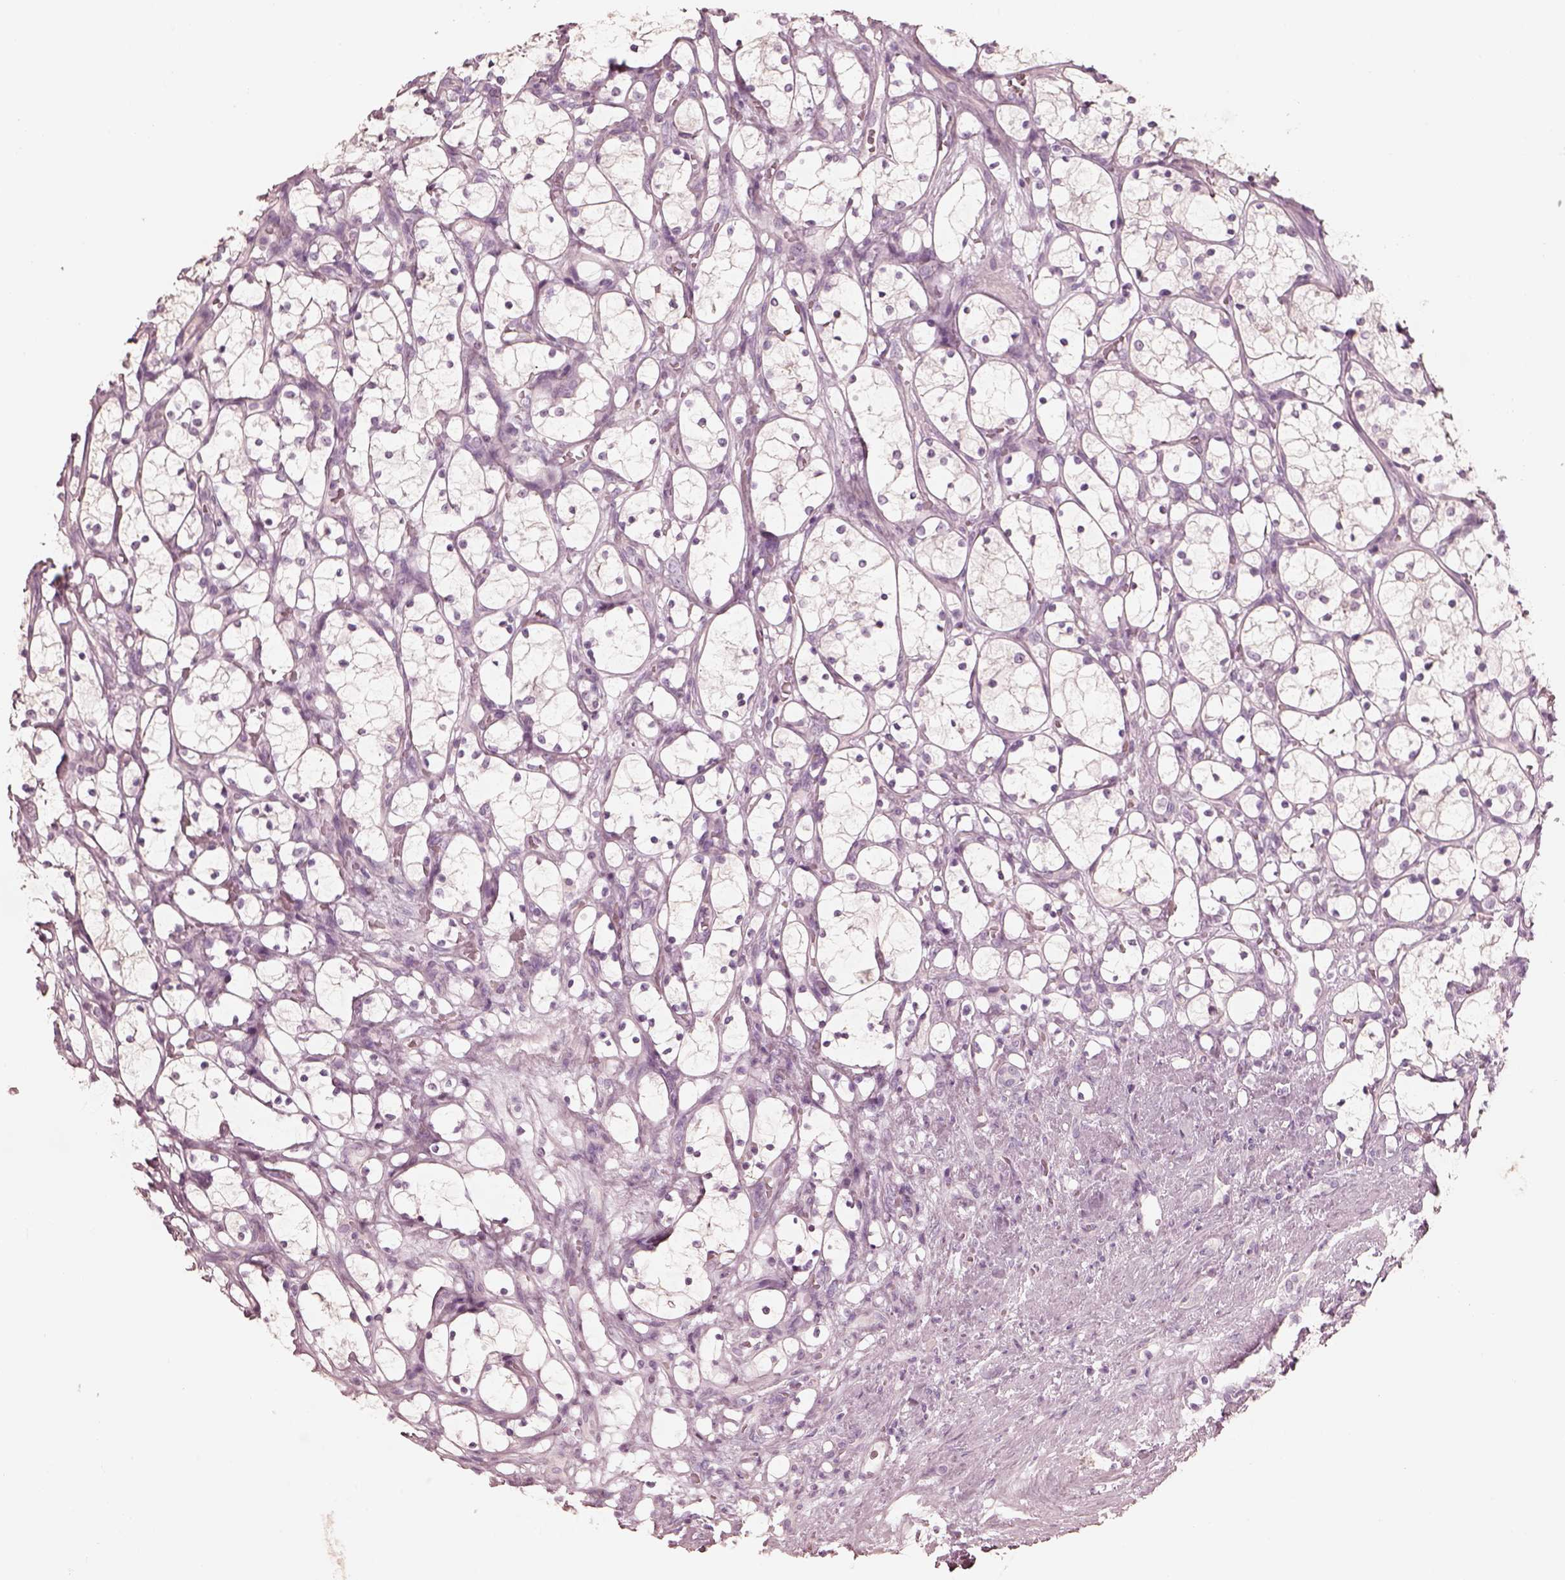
{"staining": {"intensity": "negative", "quantity": "none", "location": "none"}, "tissue": "renal cancer", "cell_type": "Tumor cells", "image_type": "cancer", "snomed": [{"axis": "morphology", "description": "Adenocarcinoma, NOS"}, {"axis": "topography", "description": "Kidney"}], "caption": "Immunohistochemical staining of adenocarcinoma (renal) exhibits no significant expression in tumor cells.", "gene": "ZP4", "patient": {"sex": "female", "age": 69}}